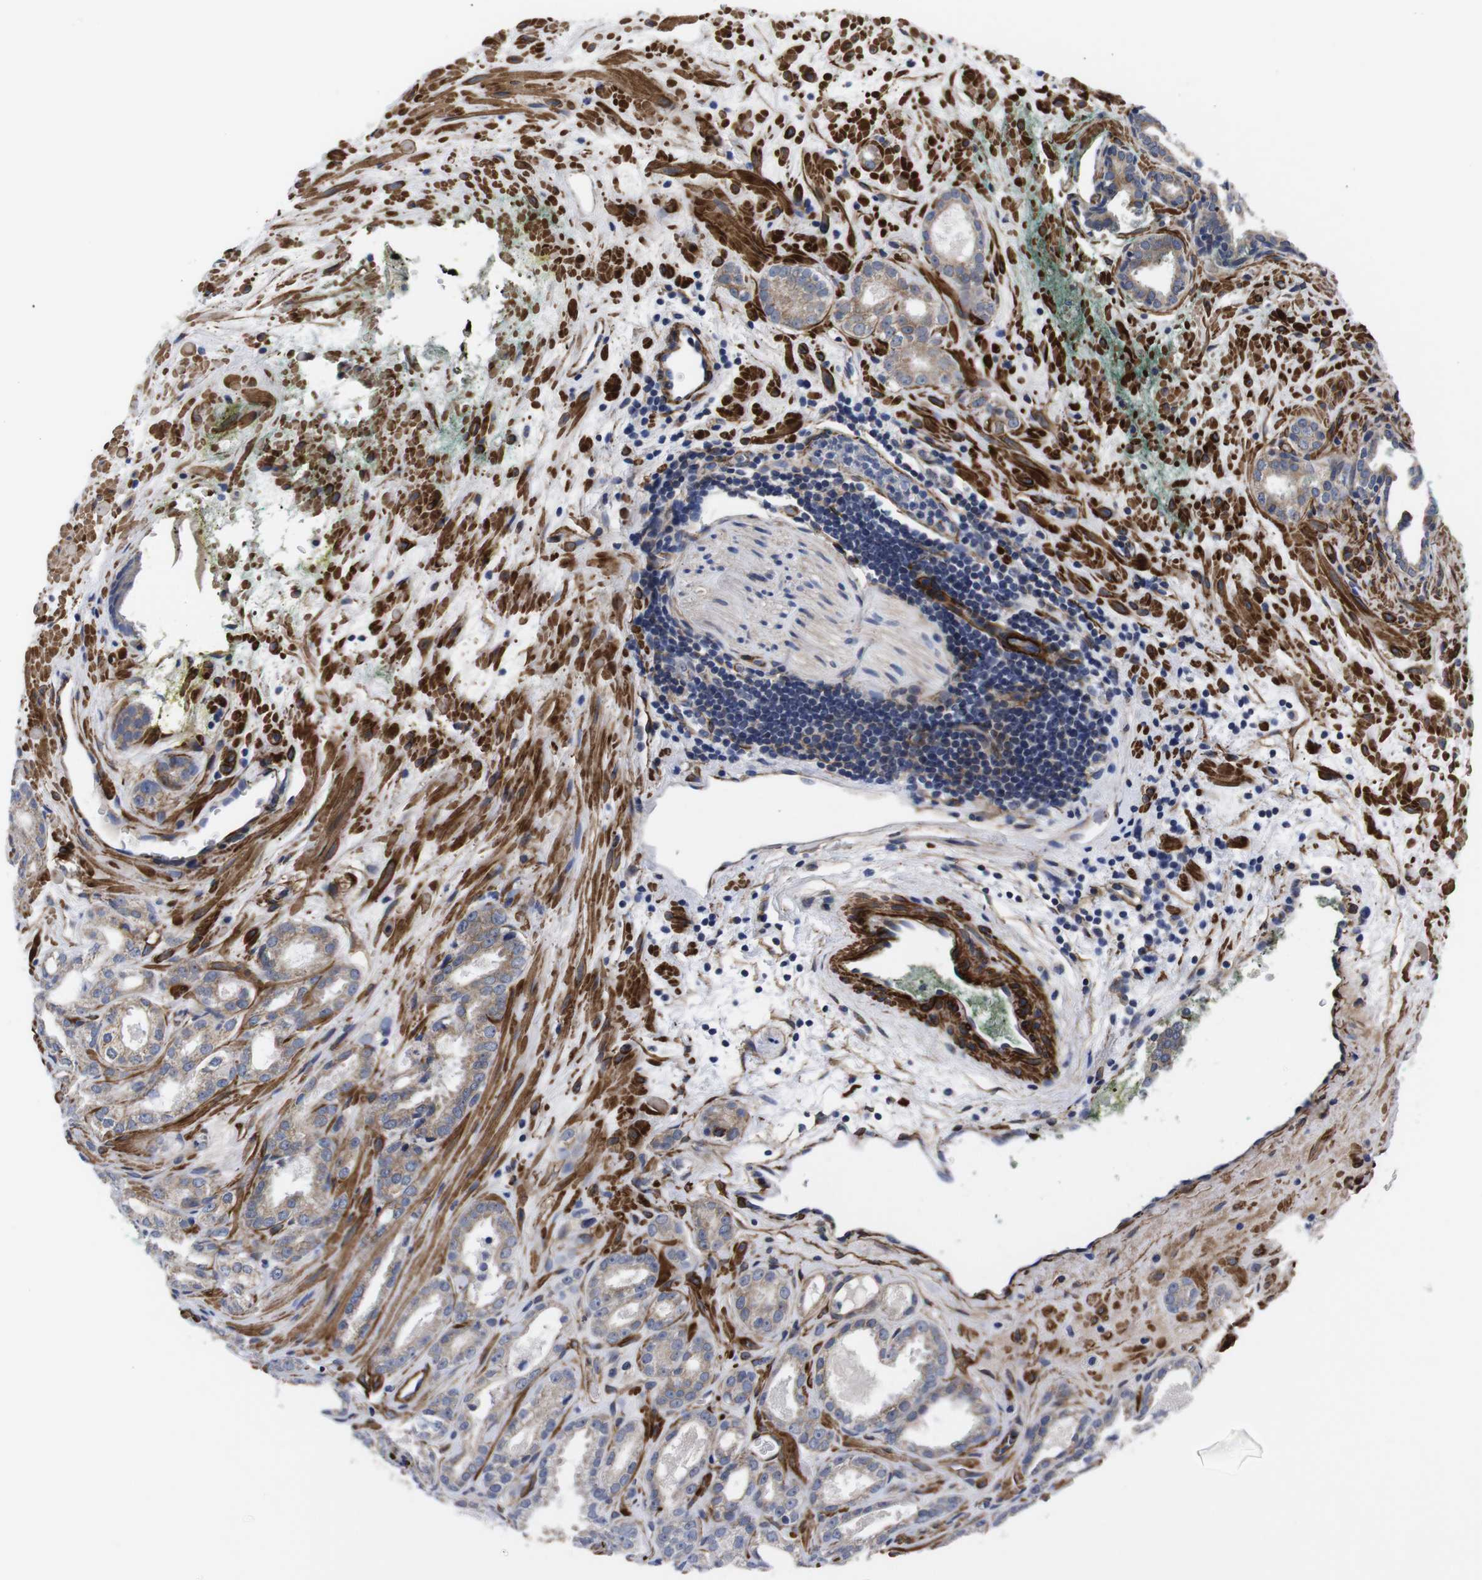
{"staining": {"intensity": "weak", "quantity": ">75%", "location": "cytoplasmic/membranous"}, "tissue": "prostate cancer", "cell_type": "Tumor cells", "image_type": "cancer", "snomed": [{"axis": "morphology", "description": "Adenocarcinoma, Low grade"}, {"axis": "topography", "description": "Prostate"}], "caption": "An image of human prostate cancer (low-grade adenocarcinoma) stained for a protein reveals weak cytoplasmic/membranous brown staining in tumor cells. (IHC, brightfield microscopy, high magnification).", "gene": "WNT10A", "patient": {"sex": "male", "age": 57}}